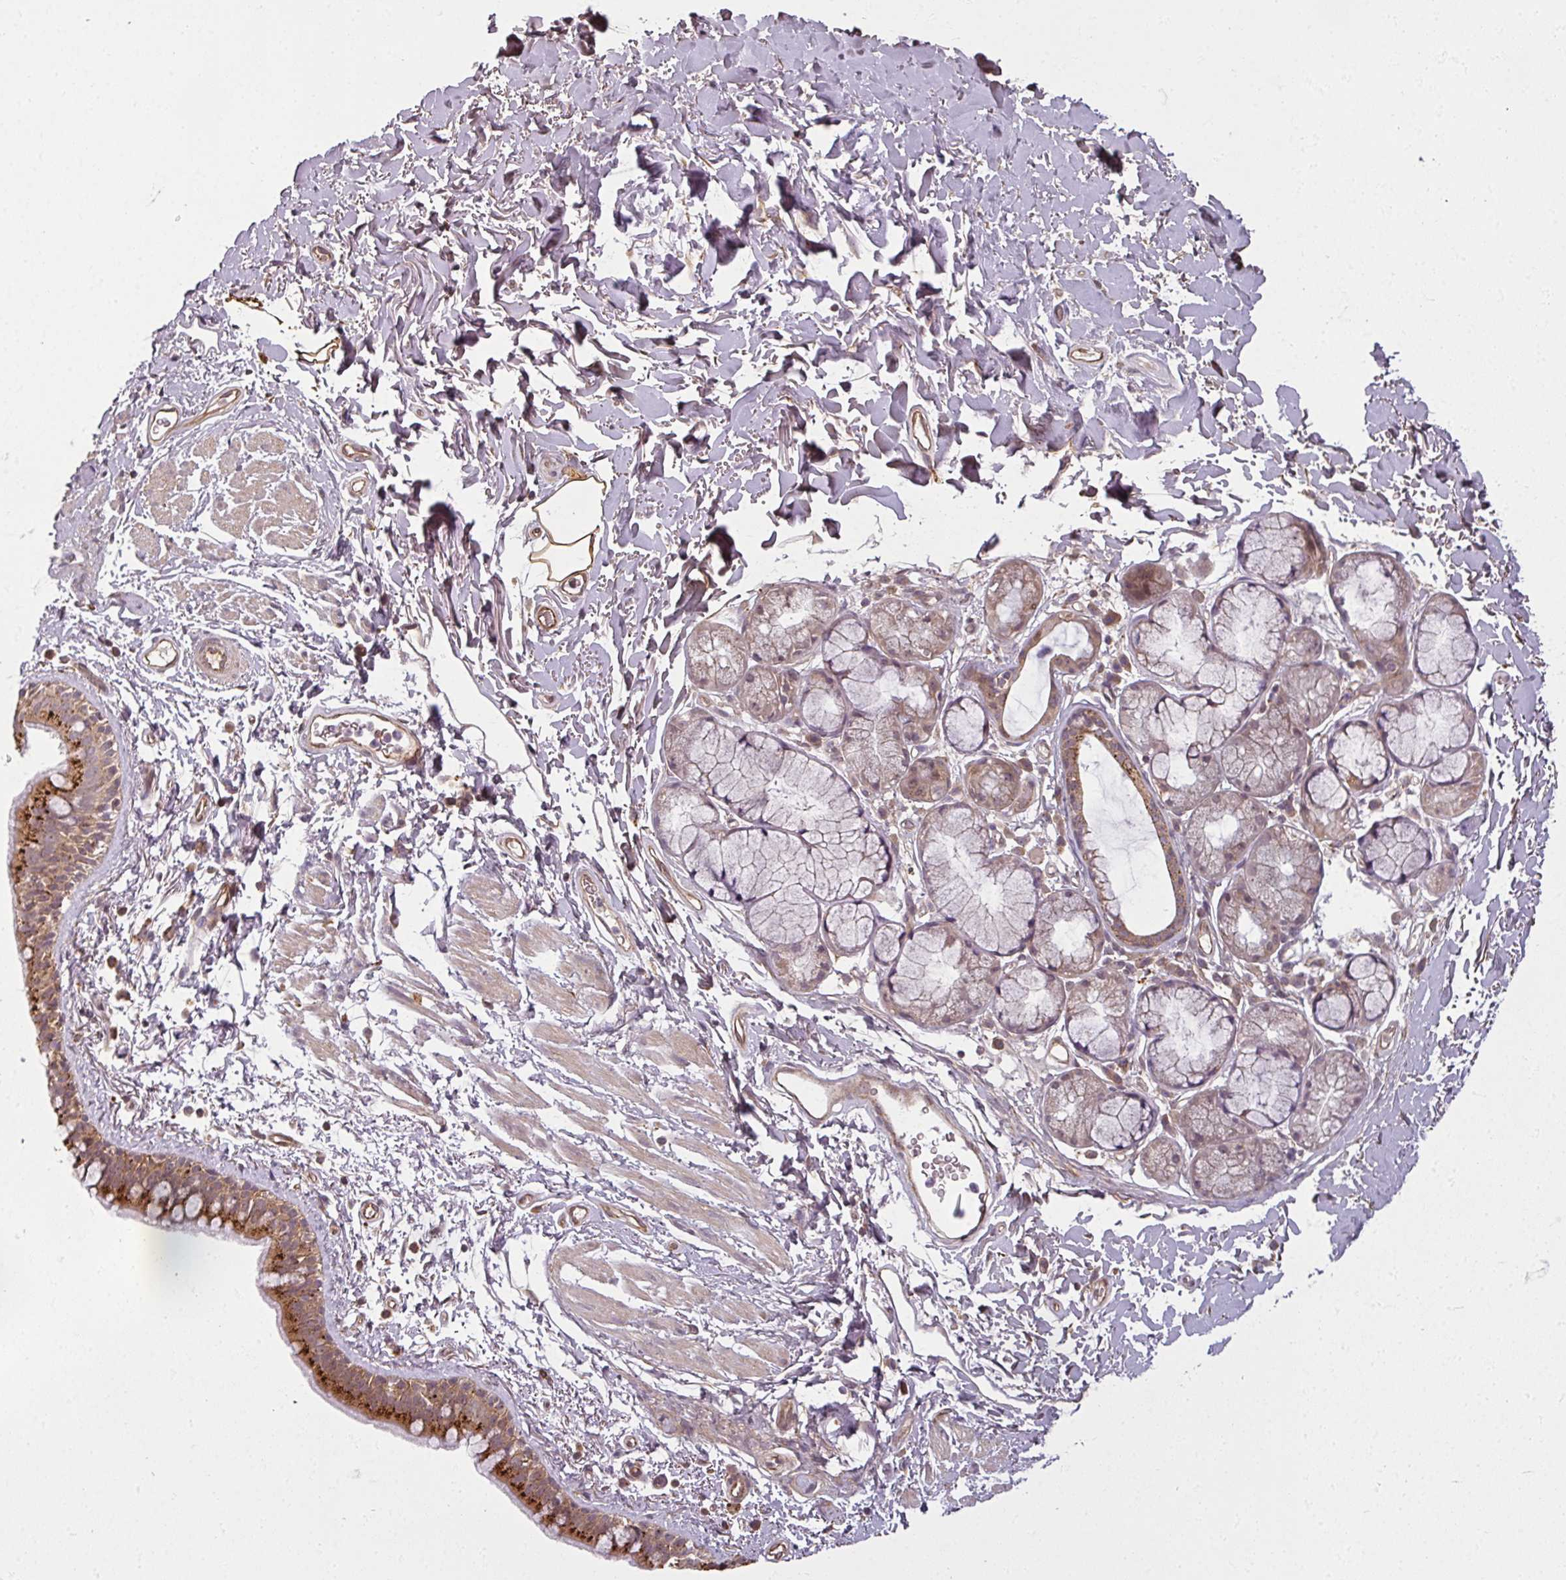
{"staining": {"intensity": "strong", "quantity": ">75%", "location": "cytoplasmic/membranous"}, "tissue": "bronchus", "cell_type": "Respiratory epithelial cells", "image_type": "normal", "snomed": [{"axis": "morphology", "description": "Normal tissue, NOS"}, {"axis": "morphology", "description": "Squamous cell carcinoma, NOS"}, {"axis": "topography", "description": "Bronchus"}, {"axis": "topography", "description": "Lung"}], "caption": "Immunohistochemistry histopathology image of unremarkable bronchus stained for a protein (brown), which displays high levels of strong cytoplasmic/membranous expression in about >75% of respiratory epithelial cells.", "gene": "DIMT1", "patient": {"sex": "female", "age": 70}}